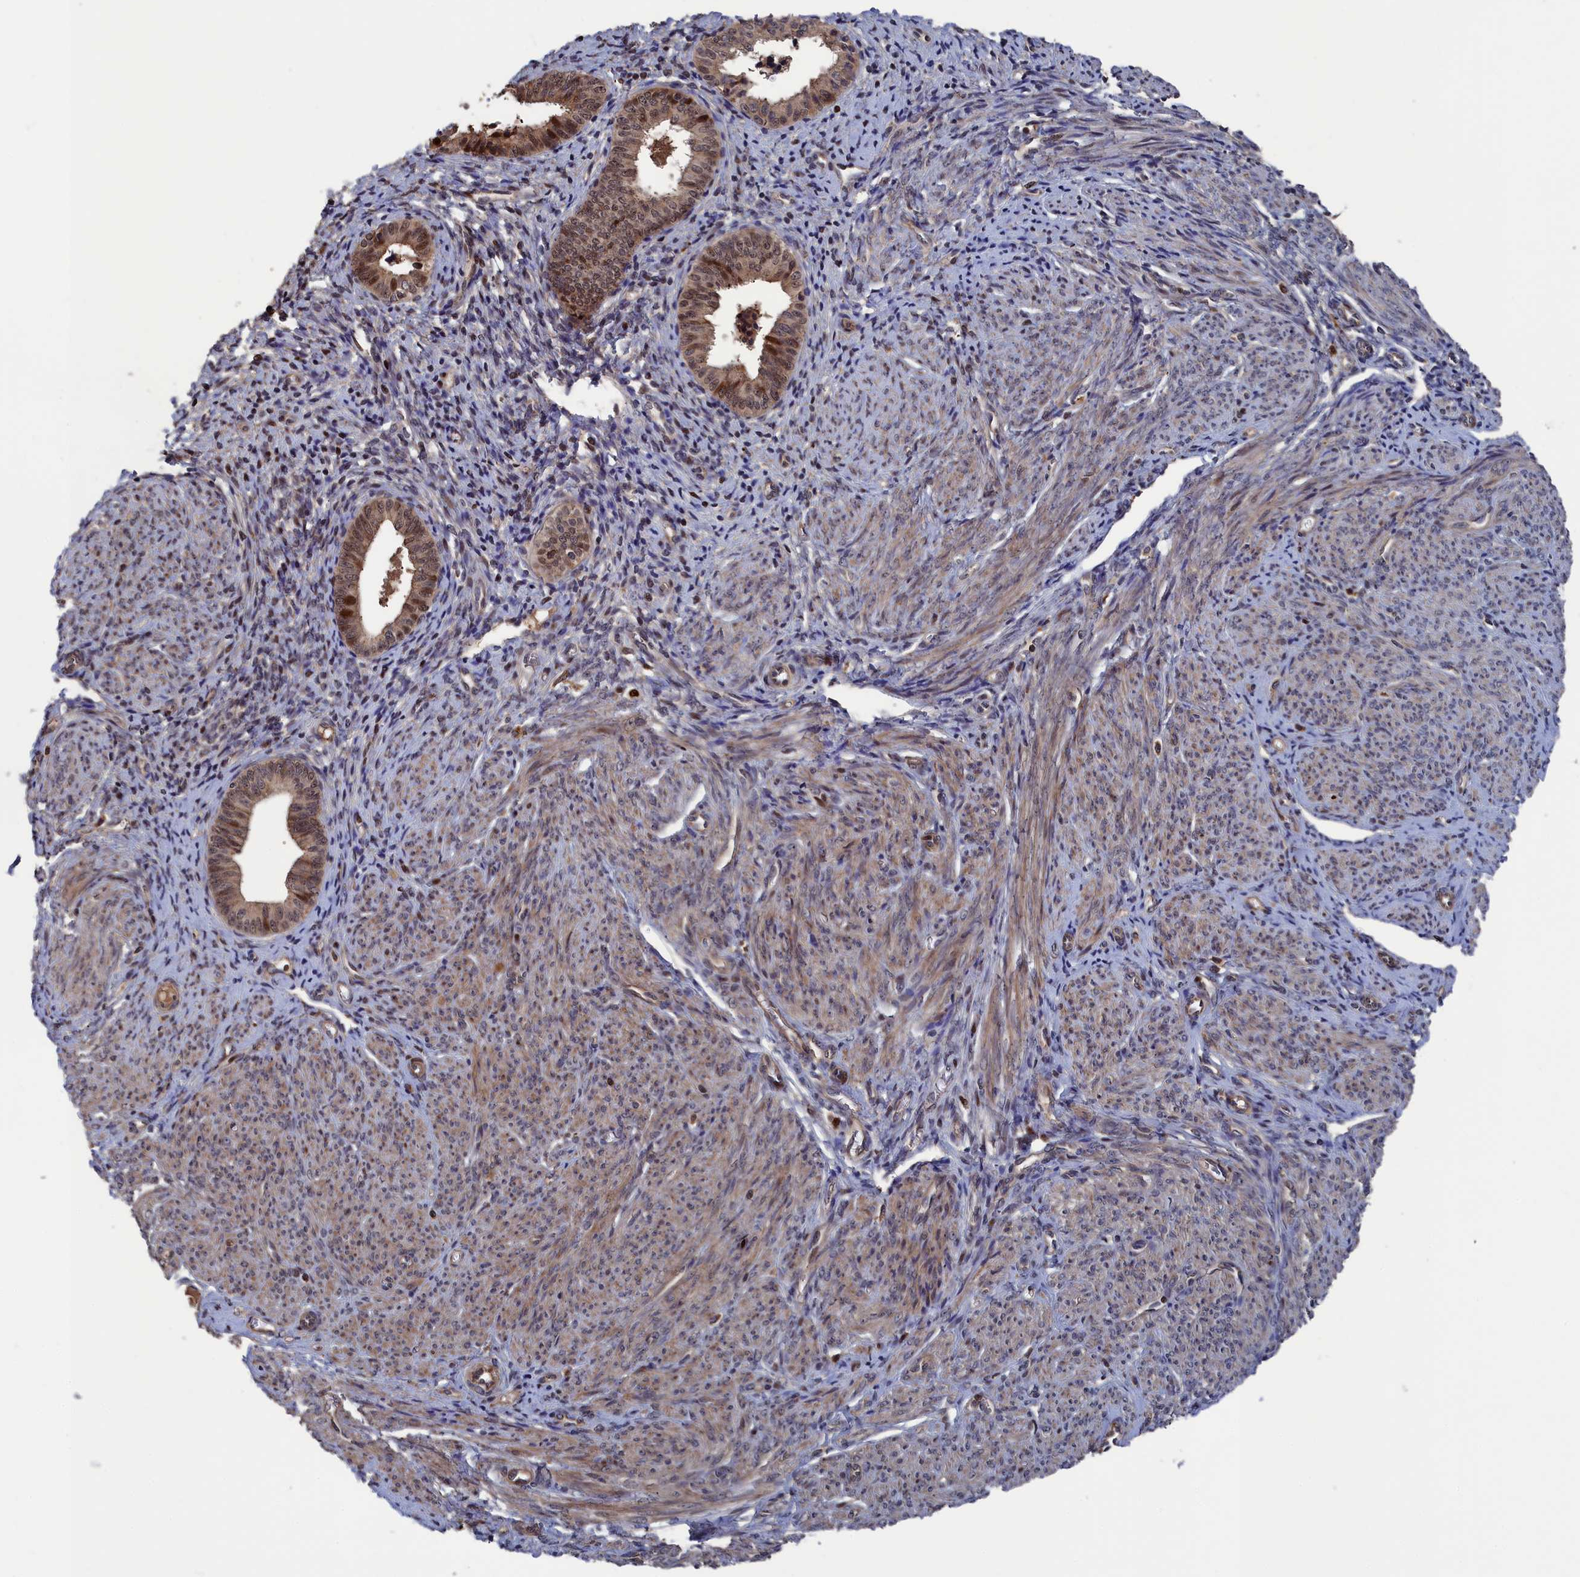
{"staining": {"intensity": "moderate", "quantity": "25%-75%", "location": "cytoplasmic/membranous,nuclear"}, "tissue": "endometrial cancer", "cell_type": "Tumor cells", "image_type": "cancer", "snomed": [{"axis": "morphology", "description": "Adenocarcinoma, NOS"}, {"axis": "topography", "description": "Endometrium"}], "caption": "Tumor cells demonstrate moderate cytoplasmic/membranous and nuclear positivity in approximately 25%-75% of cells in adenocarcinoma (endometrial).", "gene": "PLA2G15", "patient": {"sex": "female", "age": 79}}